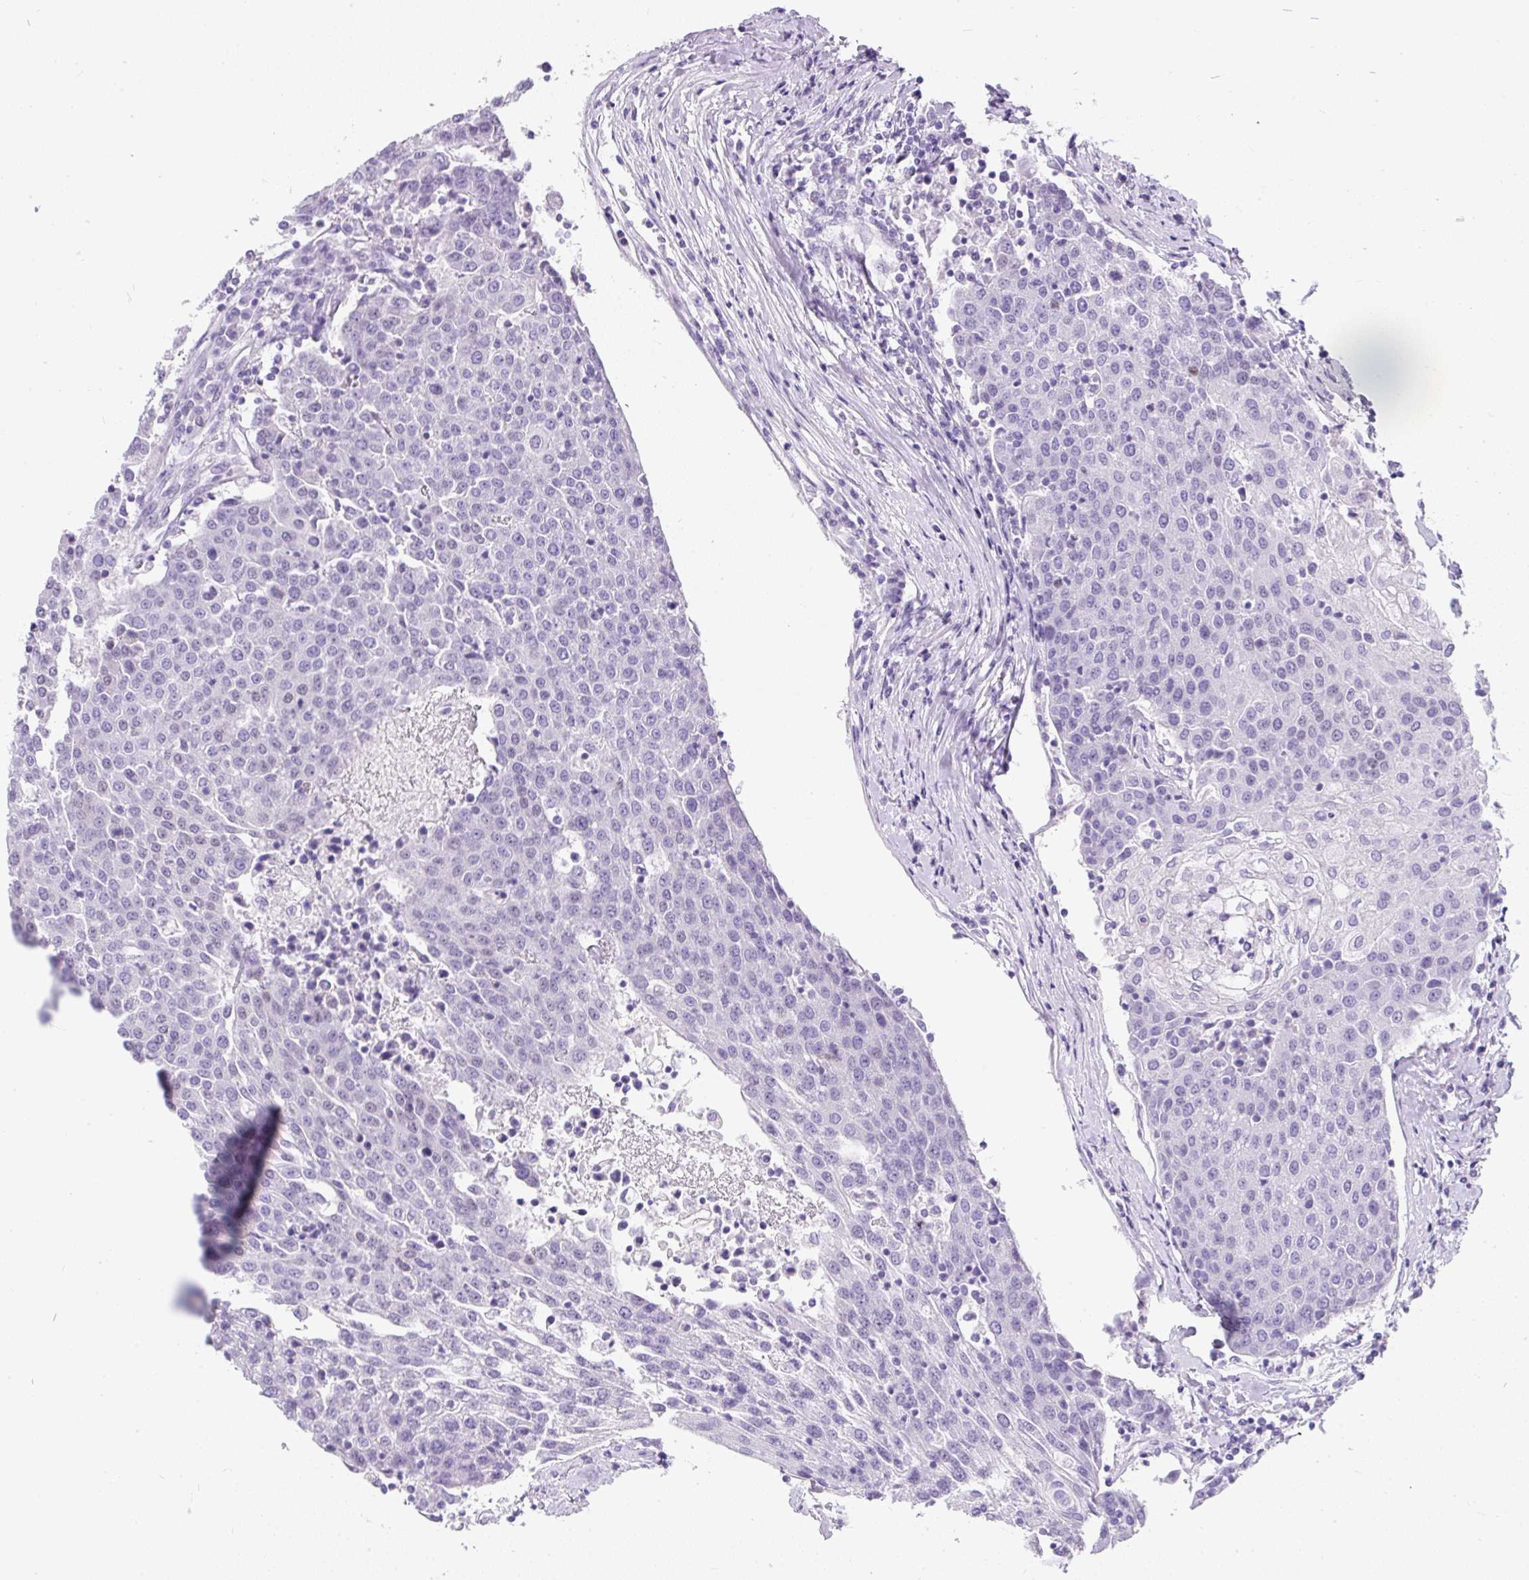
{"staining": {"intensity": "weak", "quantity": "<25%", "location": "nuclear"}, "tissue": "urothelial cancer", "cell_type": "Tumor cells", "image_type": "cancer", "snomed": [{"axis": "morphology", "description": "Urothelial carcinoma, High grade"}, {"axis": "topography", "description": "Urinary bladder"}], "caption": "Tumor cells show no significant protein staining in urothelial carcinoma (high-grade).", "gene": "PLCXD2", "patient": {"sex": "female", "age": 85}}